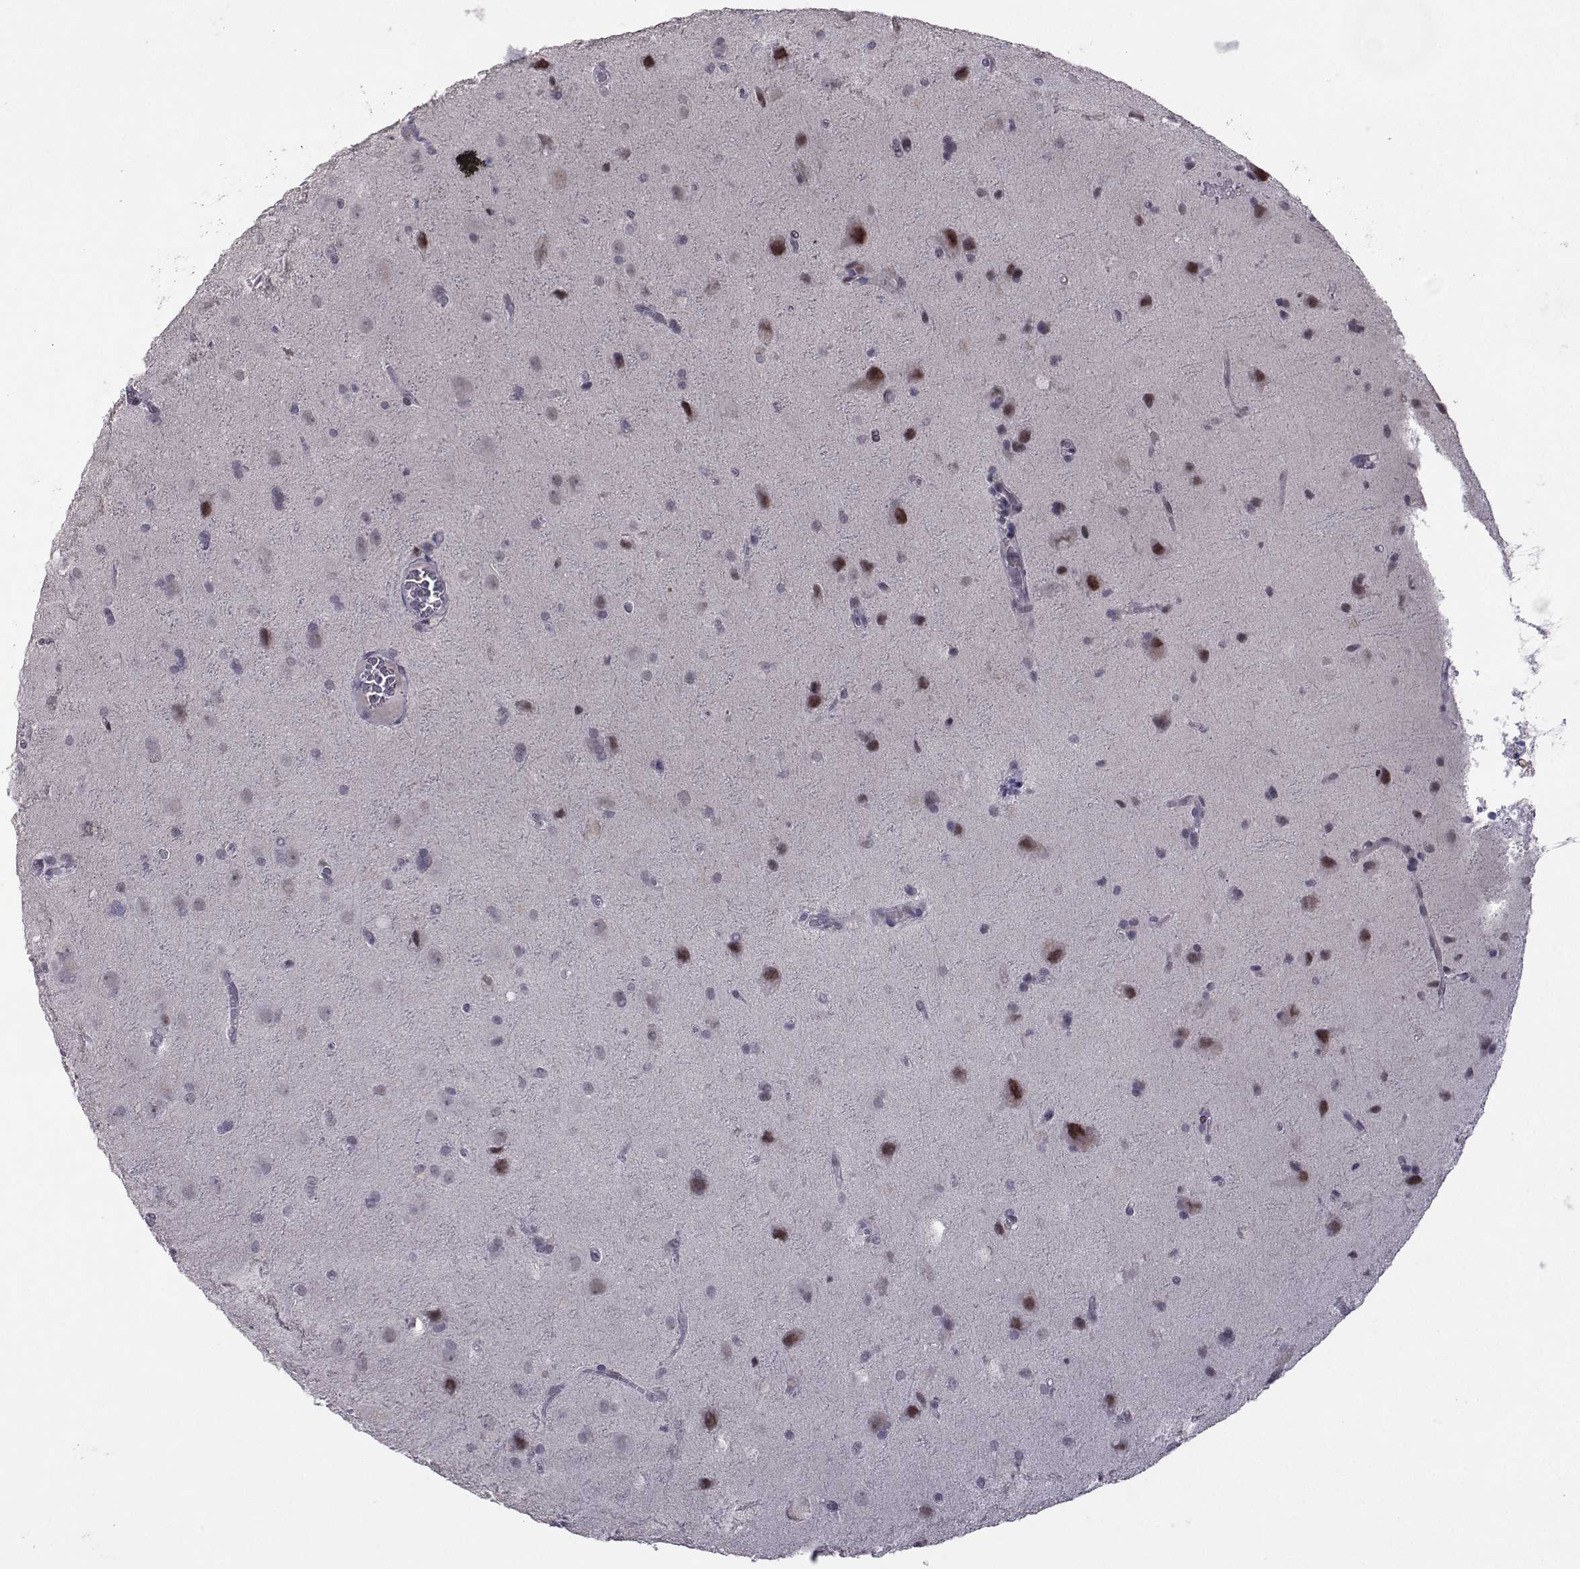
{"staining": {"intensity": "negative", "quantity": "none", "location": "none"}, "tissue": "glioma", "cell_type": "Tumor cells", "image_type": "cancer", "snomed": [{"axis": "morphology", "description": "Glioma, malignant, Low grade"}, {"axis": "topography", "description": "Brain"}], "caption": "Malignant low-grade glioma was stained to show a protein in brown. There is no significant staining in tumor cells.", "gene": "LIN28A", "patient": {"sex": "male", "age": 58}}